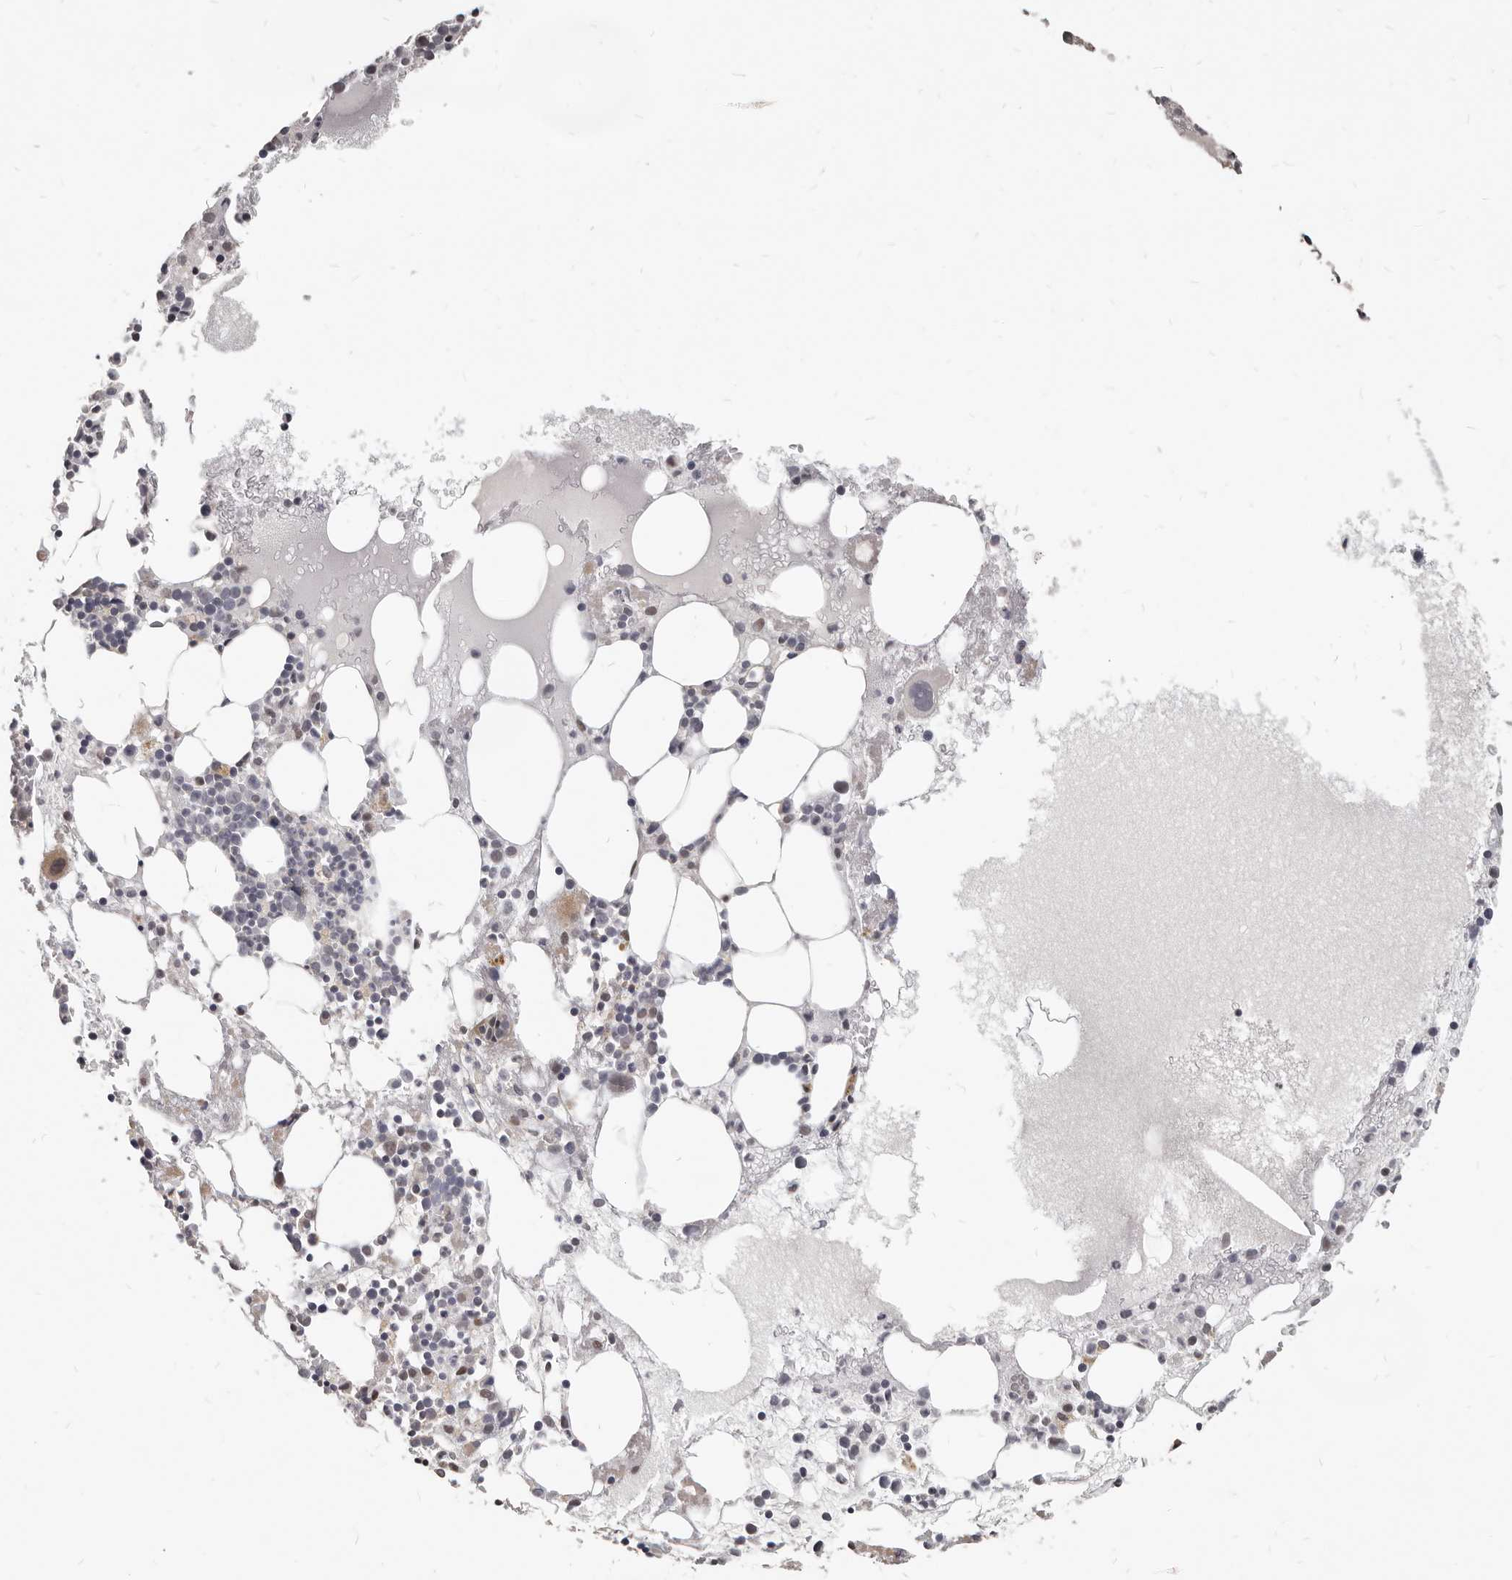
{"staining": {"intensity": "moderate", "quantity": "<25%", "location": "nuclear"}, "tissue": "bone marrow", "cell_type": "Hematopoietic cells", "image_type": "normal", "snomed": [{"axis": "morphology", "description": "Normal tissue, NOS"}, {"axis": "topography", "description": "Bone marrow"}], "caption": "Hematopoietic cells display low levels of moderate nuclear staining in approximately <25% of cells in normal bone marrow.", "gene": "ATF5", "patient": {"sex": "female", "age": 52}}